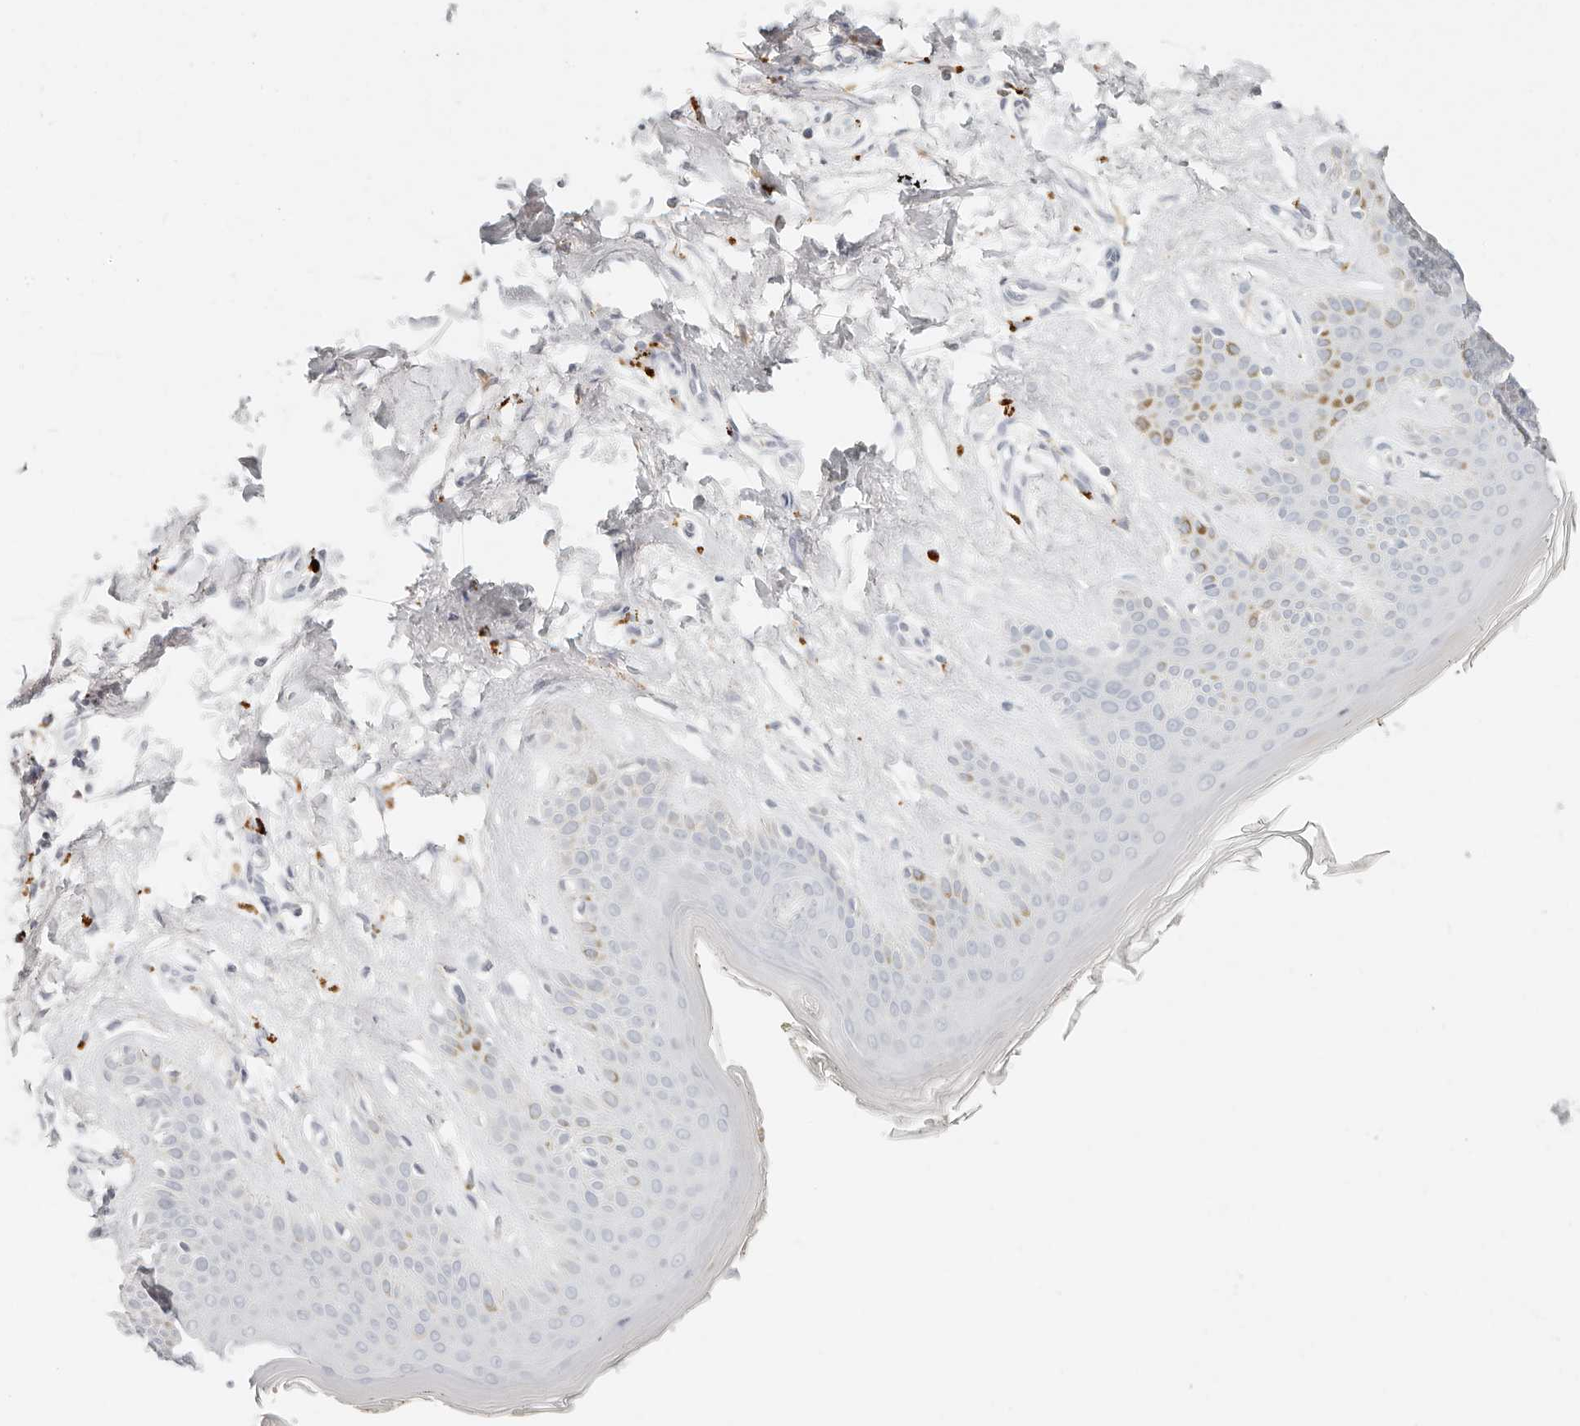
{"staining": {"intensity": "negative", "quantity": "none", "location": "none"}, "tissue": "skin", "cell_type": "Fibroblasts", "image_type": "normal", "snomed": [{"axis": "morphology", "description": "Normal tissue, NOS"}, {"axis": "topography", "description": "Skin"}], "caption": "Immunohistochemistry (IHC) of benign human skin displays no staining in fibroblasts.", "gene": "RNASET2", "patient": {"sex": "female", "age": 64}}